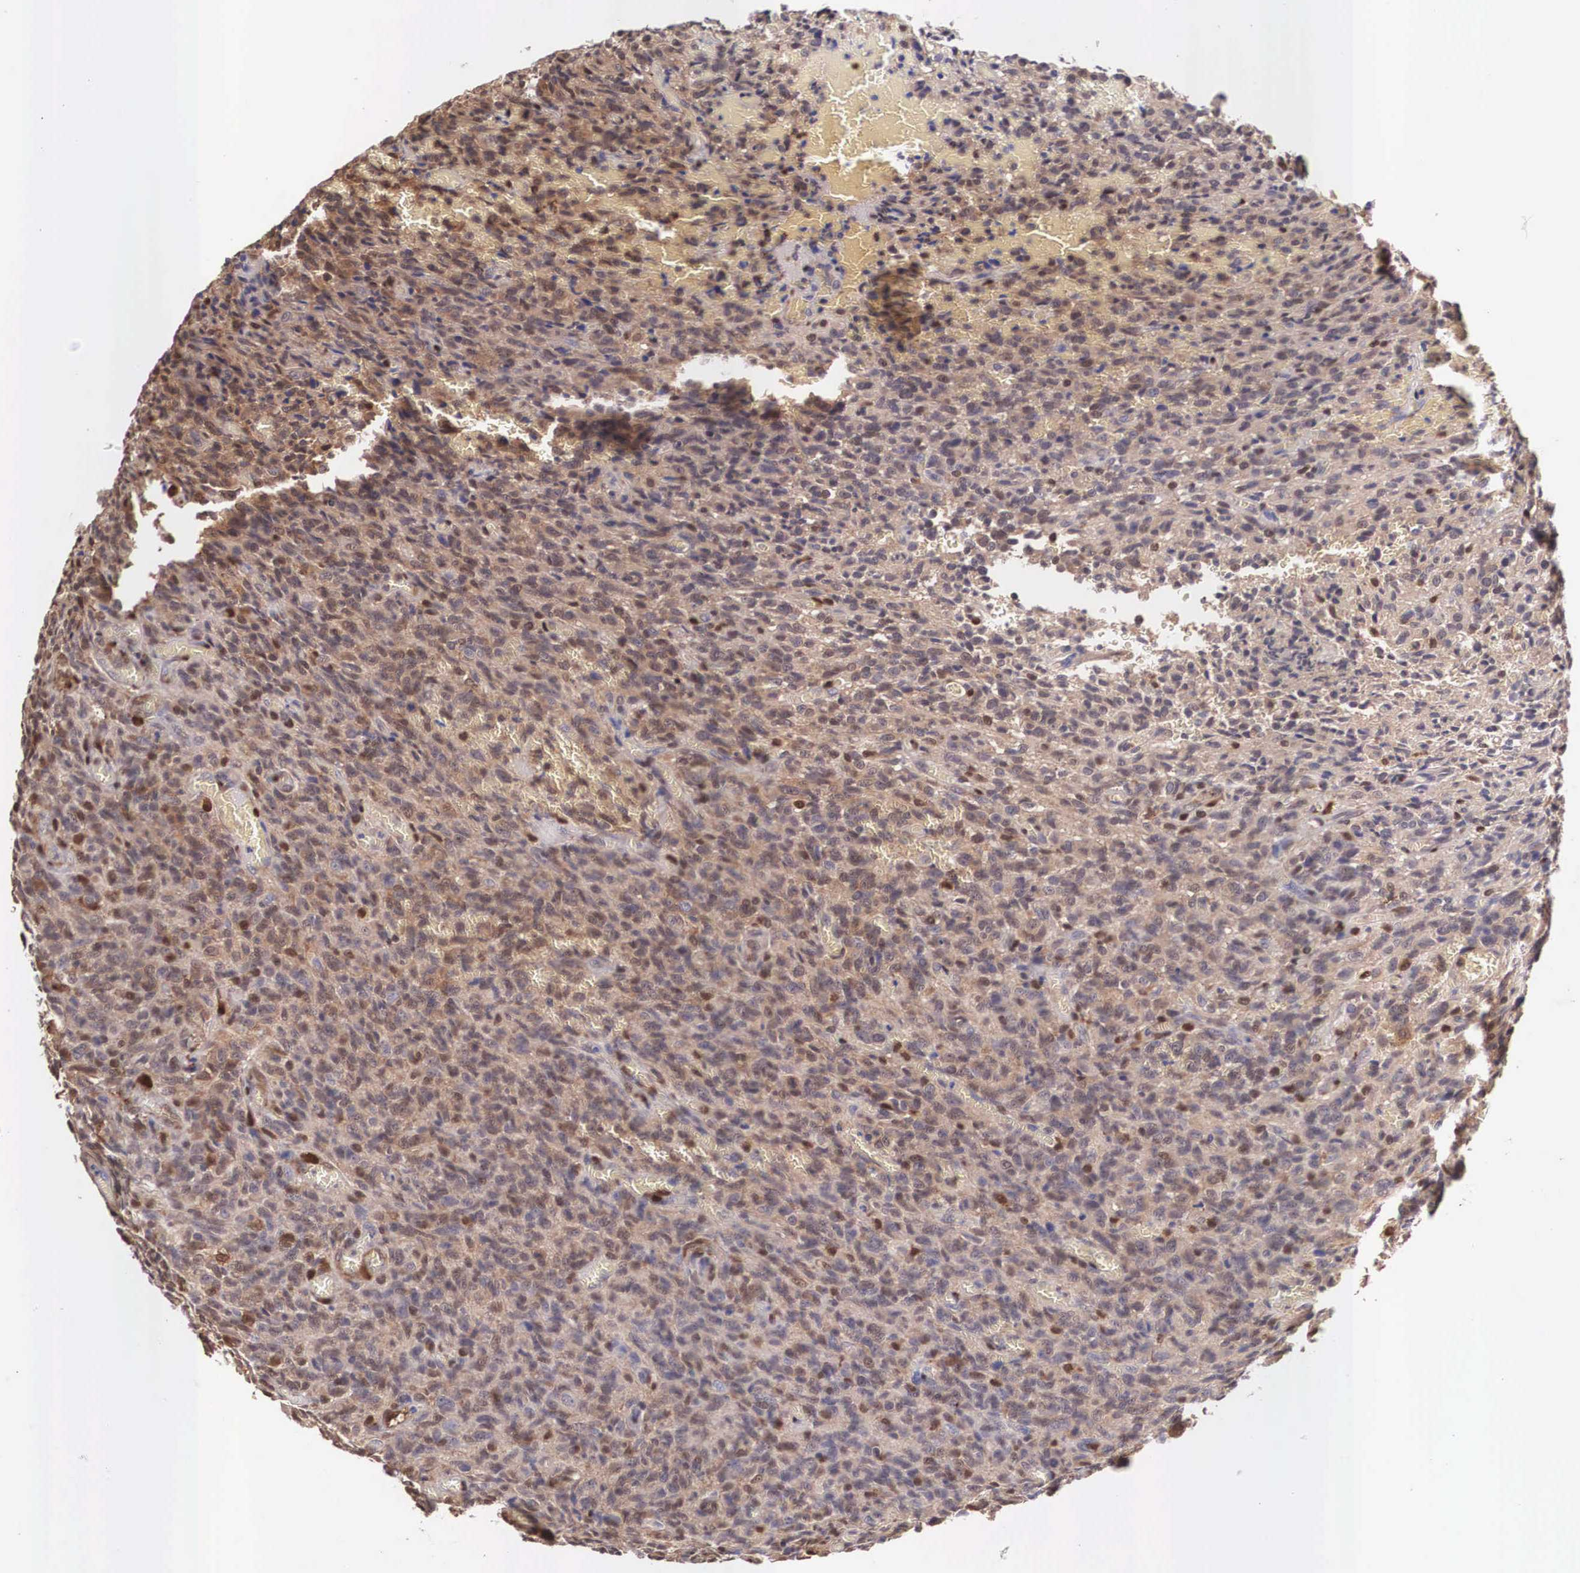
{"staining": {"intensity": "moderate", "quantity": "25%-75%", "location": "nuclear"}, "tissue": "glioma", "cell_type": "Tumor cells", "image_type": "cancer", "snomed": [{"axis": "morphology", "description": "Glioma, malignant, High grade"}, {"axis": "topography", "description": "Brain"}], "caption": "A micrograph showing moderate nuclear staining in approximately 25%-75% of tumor cells in malignant glioma (high-grade), as visualized by brown immunohistochemical staining.", "gene": "LGALS1", "patient": {"sex": "male", "age": 56}}